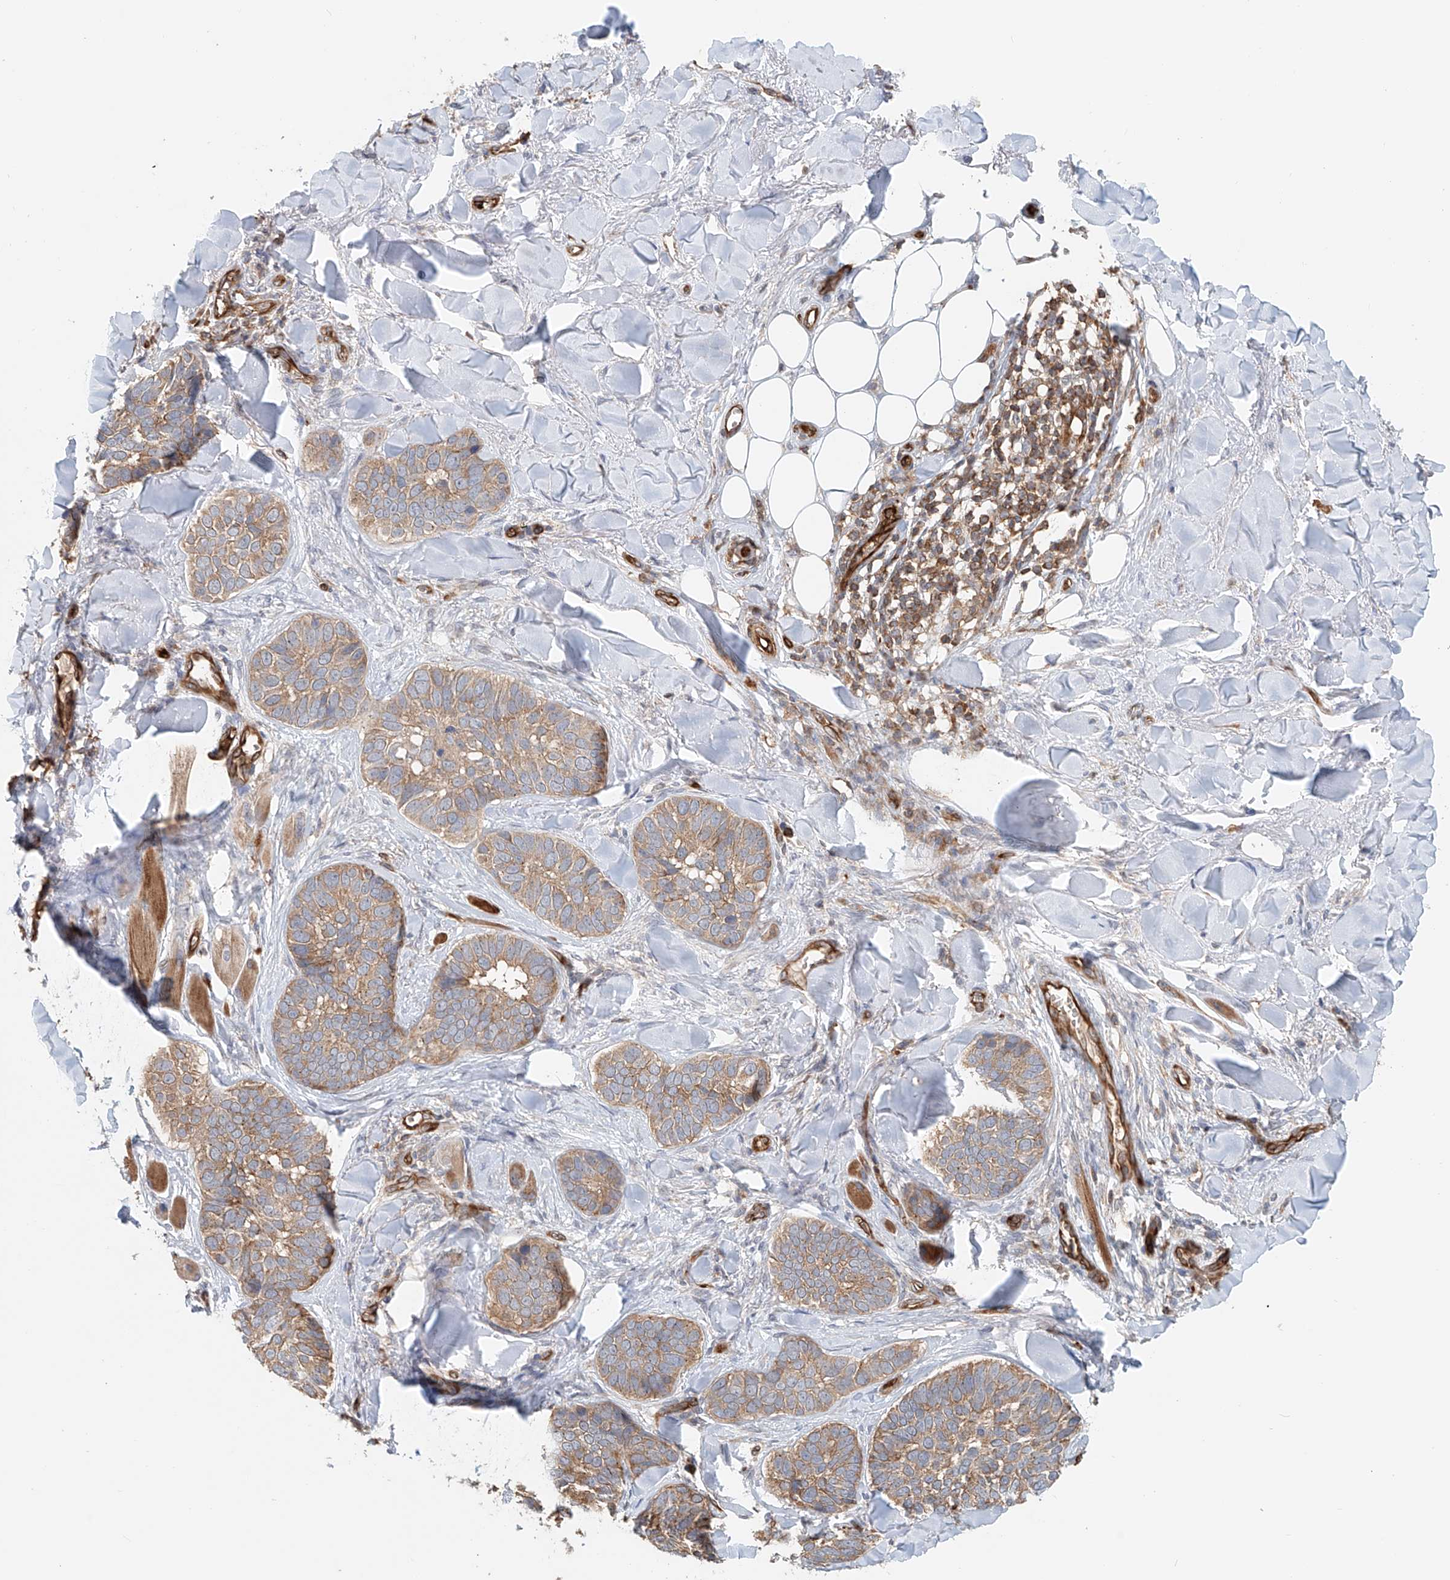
{"staining": {"intensity": "moderate", "quantity": "25%-75%", "location": "cytoplasmic/membranous"}, "tissue": "skin cancer", "cell_type": "Tumor cells", "image_type": "cancer", "snomed": [{"axis": "morphology", "description": "Basal cell carcinoma"}, {"axis": "topography", "description": "Skin"}], "caption": "Skin cancer stained with a protein marker shows moderate staining in tumor cells.", "gene": "FRYL", "patient": {"sex": "male", "age": 62}}